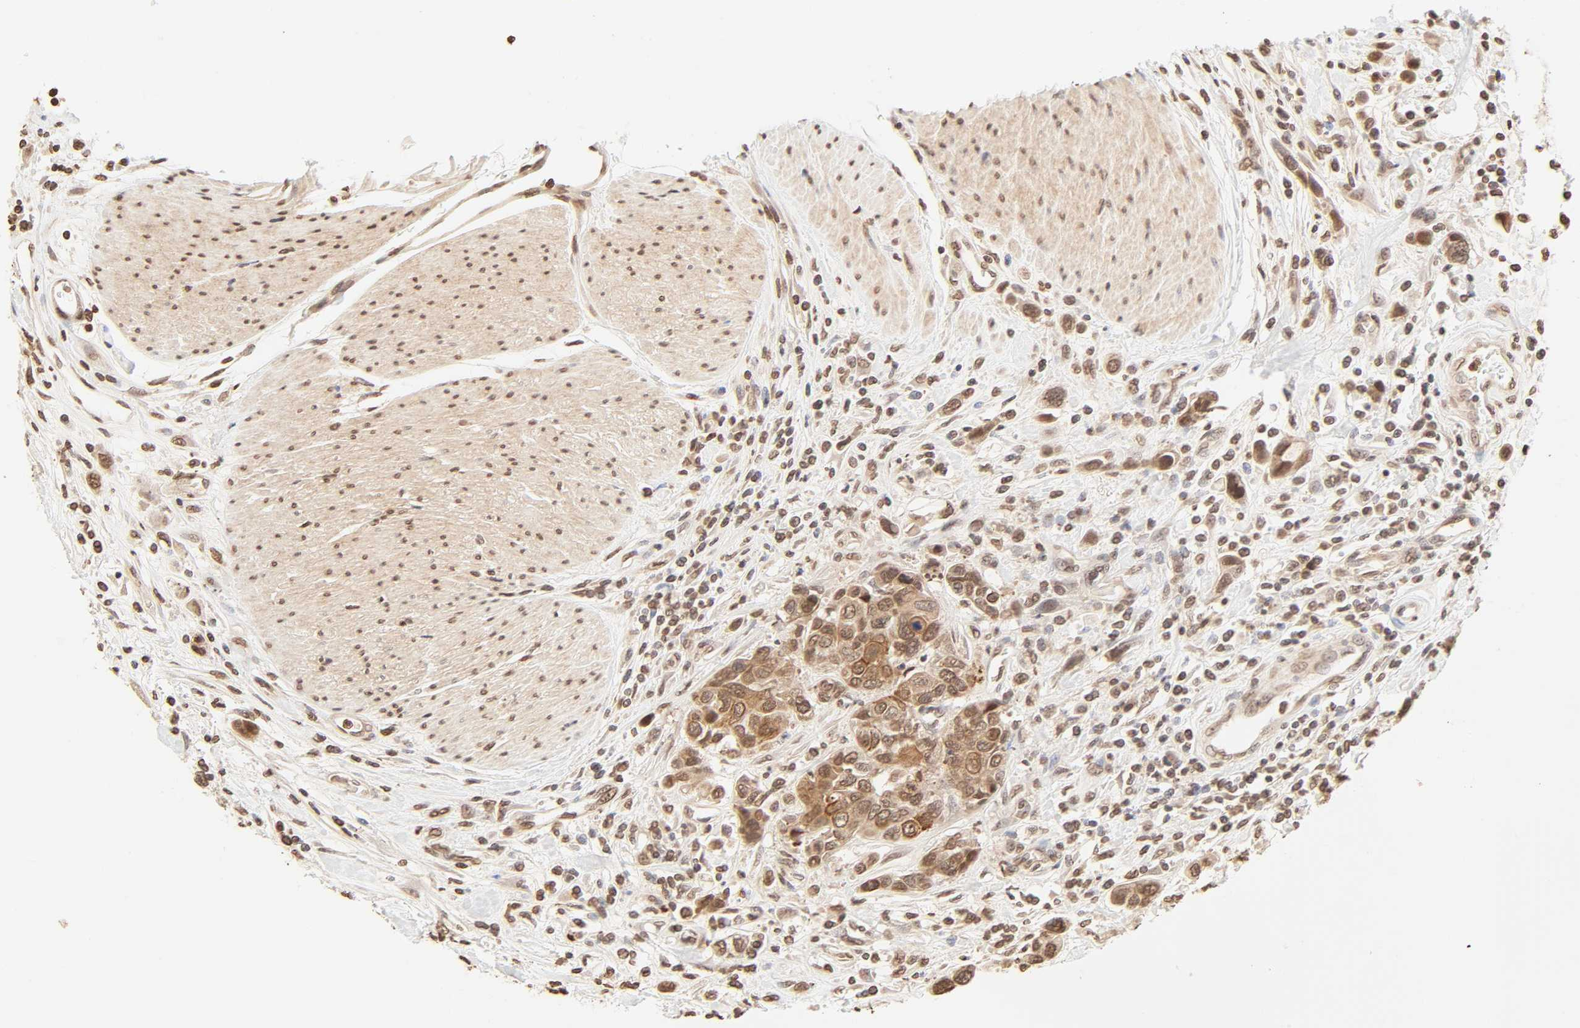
{"staining": {"intensity": "strong", "quantity": ">75%", "location": "cytoplasmic/membranous,nuclear"}, "tissue": "urothelial cancer", "cell_type": "Tumor cells", "image_type": "cancer", "snomed": [{"axis": "morphology", "description": "Urothelial carcinoma, High grade"}, {"axis": "topography", "description": "Urinary bladder"}], "caption": "DAB (3,3'-diaminobenzidine) immunohistochemical staining of human urothelial carcinoma (high-grade) exhibits strong cytoplasmic/membranous and nuclear protein expression in about >75% of tumor cells.", "gene": "TBL1X", "patient": {"sex": "male", "age": 50}}